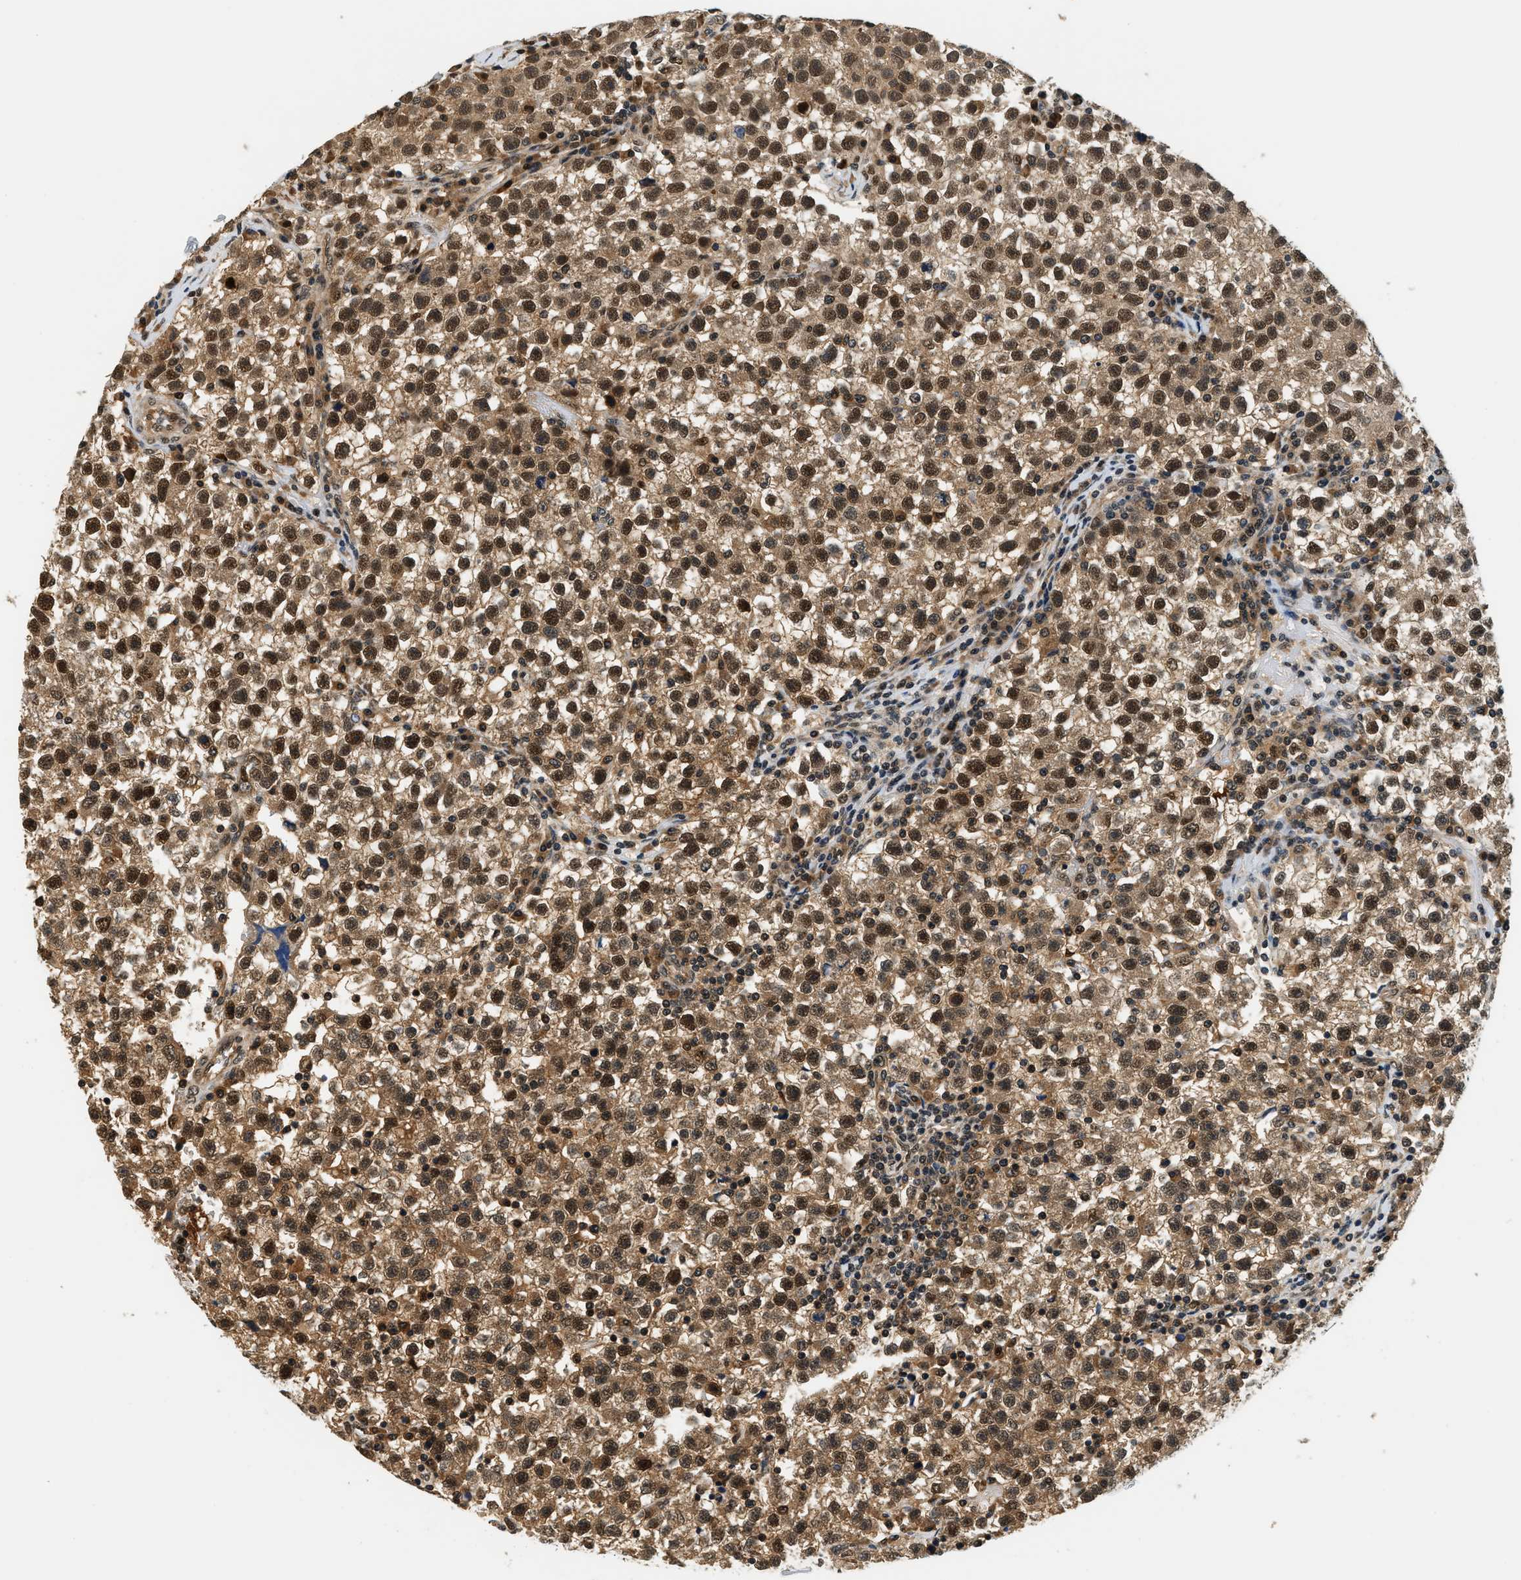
{"staining": {"intensity": "strong", "quantity": ">75%", "location": "cytoplasmic/membranous,nuclear"}, "tissue": "testis cancer", "cell_type": "Tumor cells", "image_type": "cancer", "snomed": [{"axis": "morphology", "description": "Seminoma, NOS"}, {"axis": "topography", "description": "Testis"}], "caption": "Testis cancer (seminoma) tissue exhibits strong cytoplasmic/membranous and nuclear staining in approximately >75% of tumor cells", "gene": "PSMD3", "patient": {"sex": "male", "age": 22}}